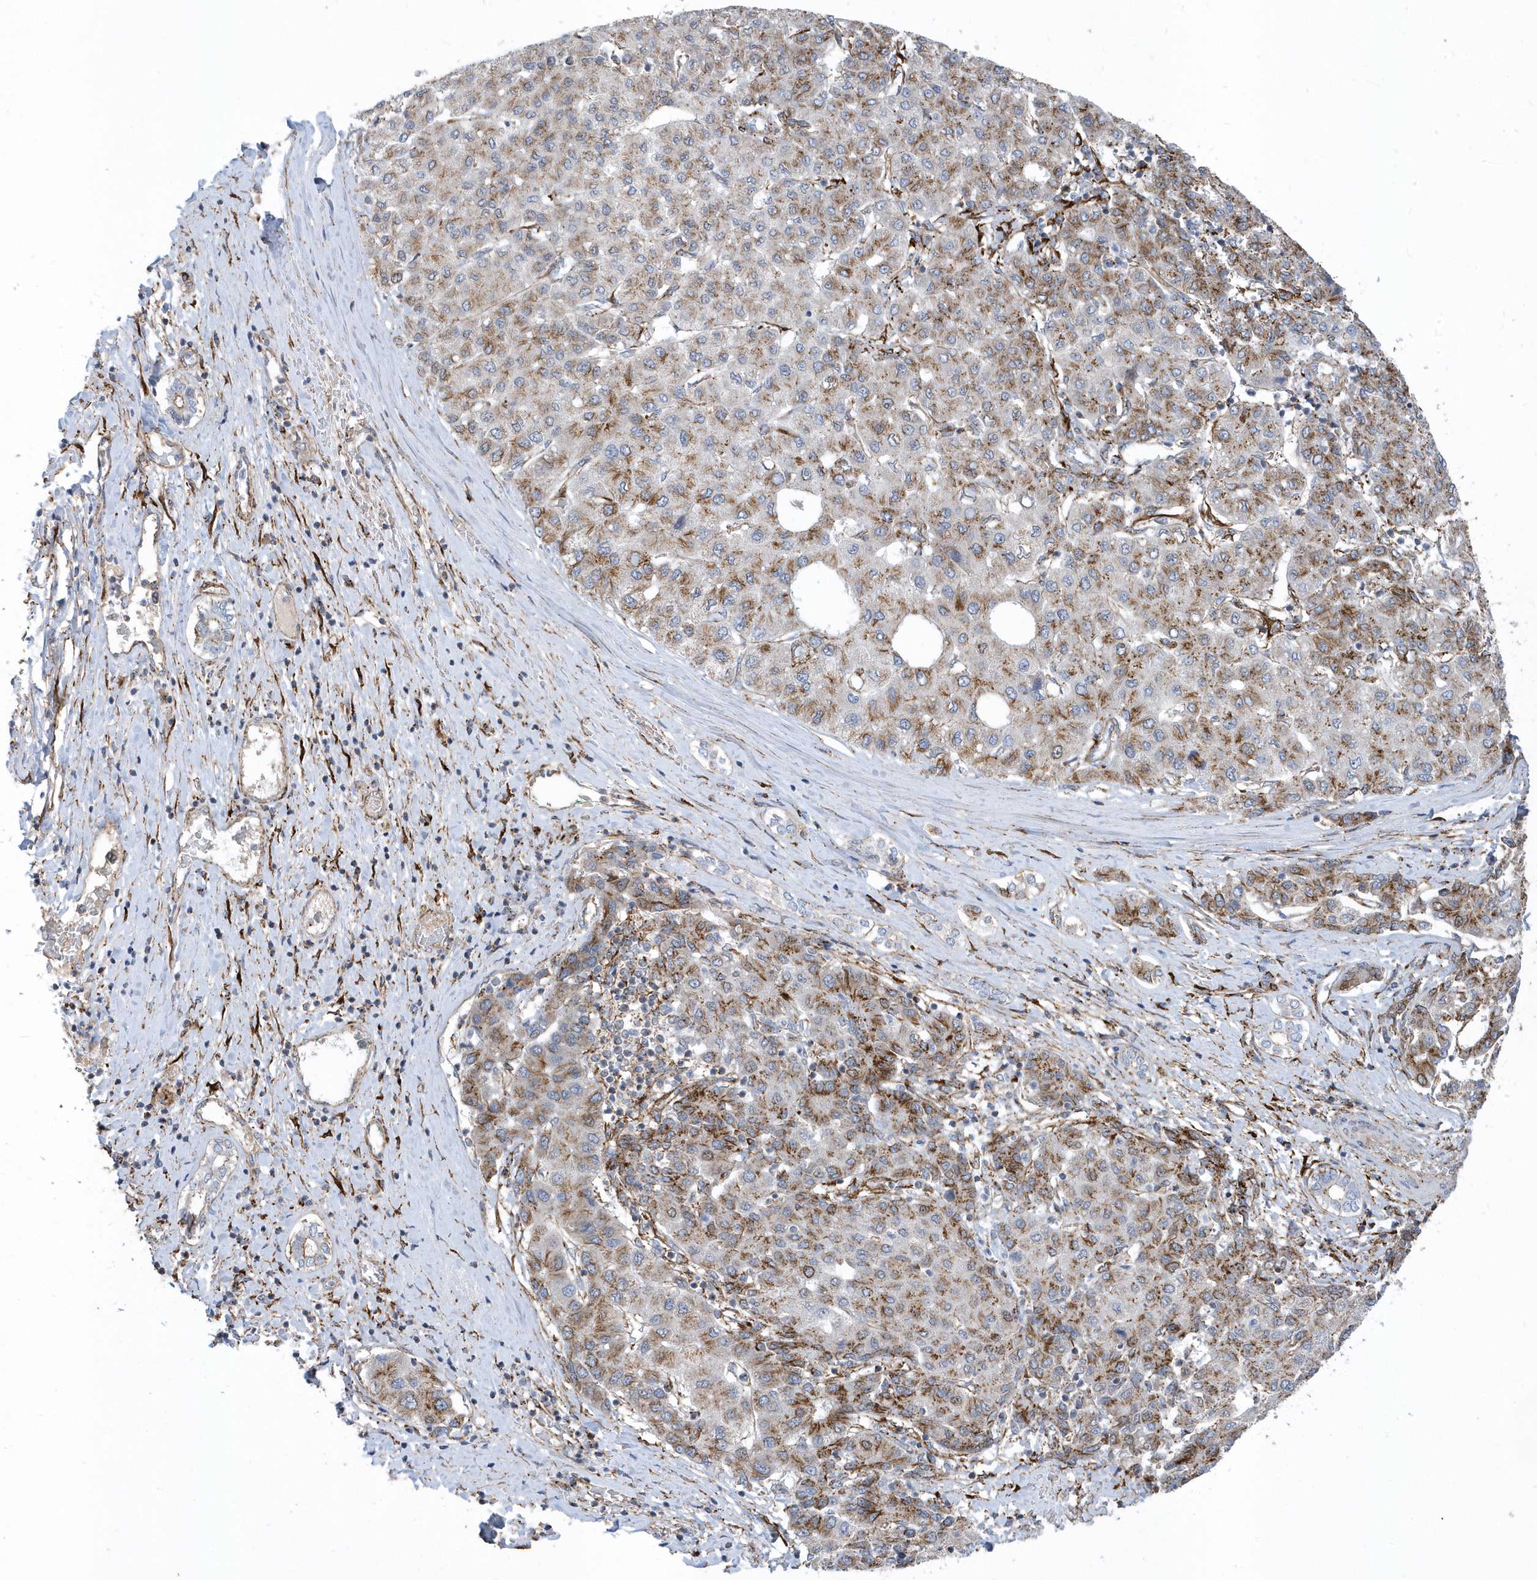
{"staining": {"intensity": "moderate", "quantity": ">75%", "location": "cytoplasmic/membranous"}, "tissue": "liver cancer", "cell_type": "Tumor cells", "image_type": "cancer", "snomed": [{"axis": "morphology", "description": "Carcinoma, Hepatocellular, NOS"}, {"axis": "topography", "description": "Liver"}], "caption": "Liver hepatocellular carcinoma stained with DAB (3,3'-diaminobenzidine) immunohistochemistry (IHC) displays medium levels of moderate cytoplasmic/membranous staining in about >75% of tumor cells.", "gene": "HRH4", "patient": {"sex": "male", "age": 65}}